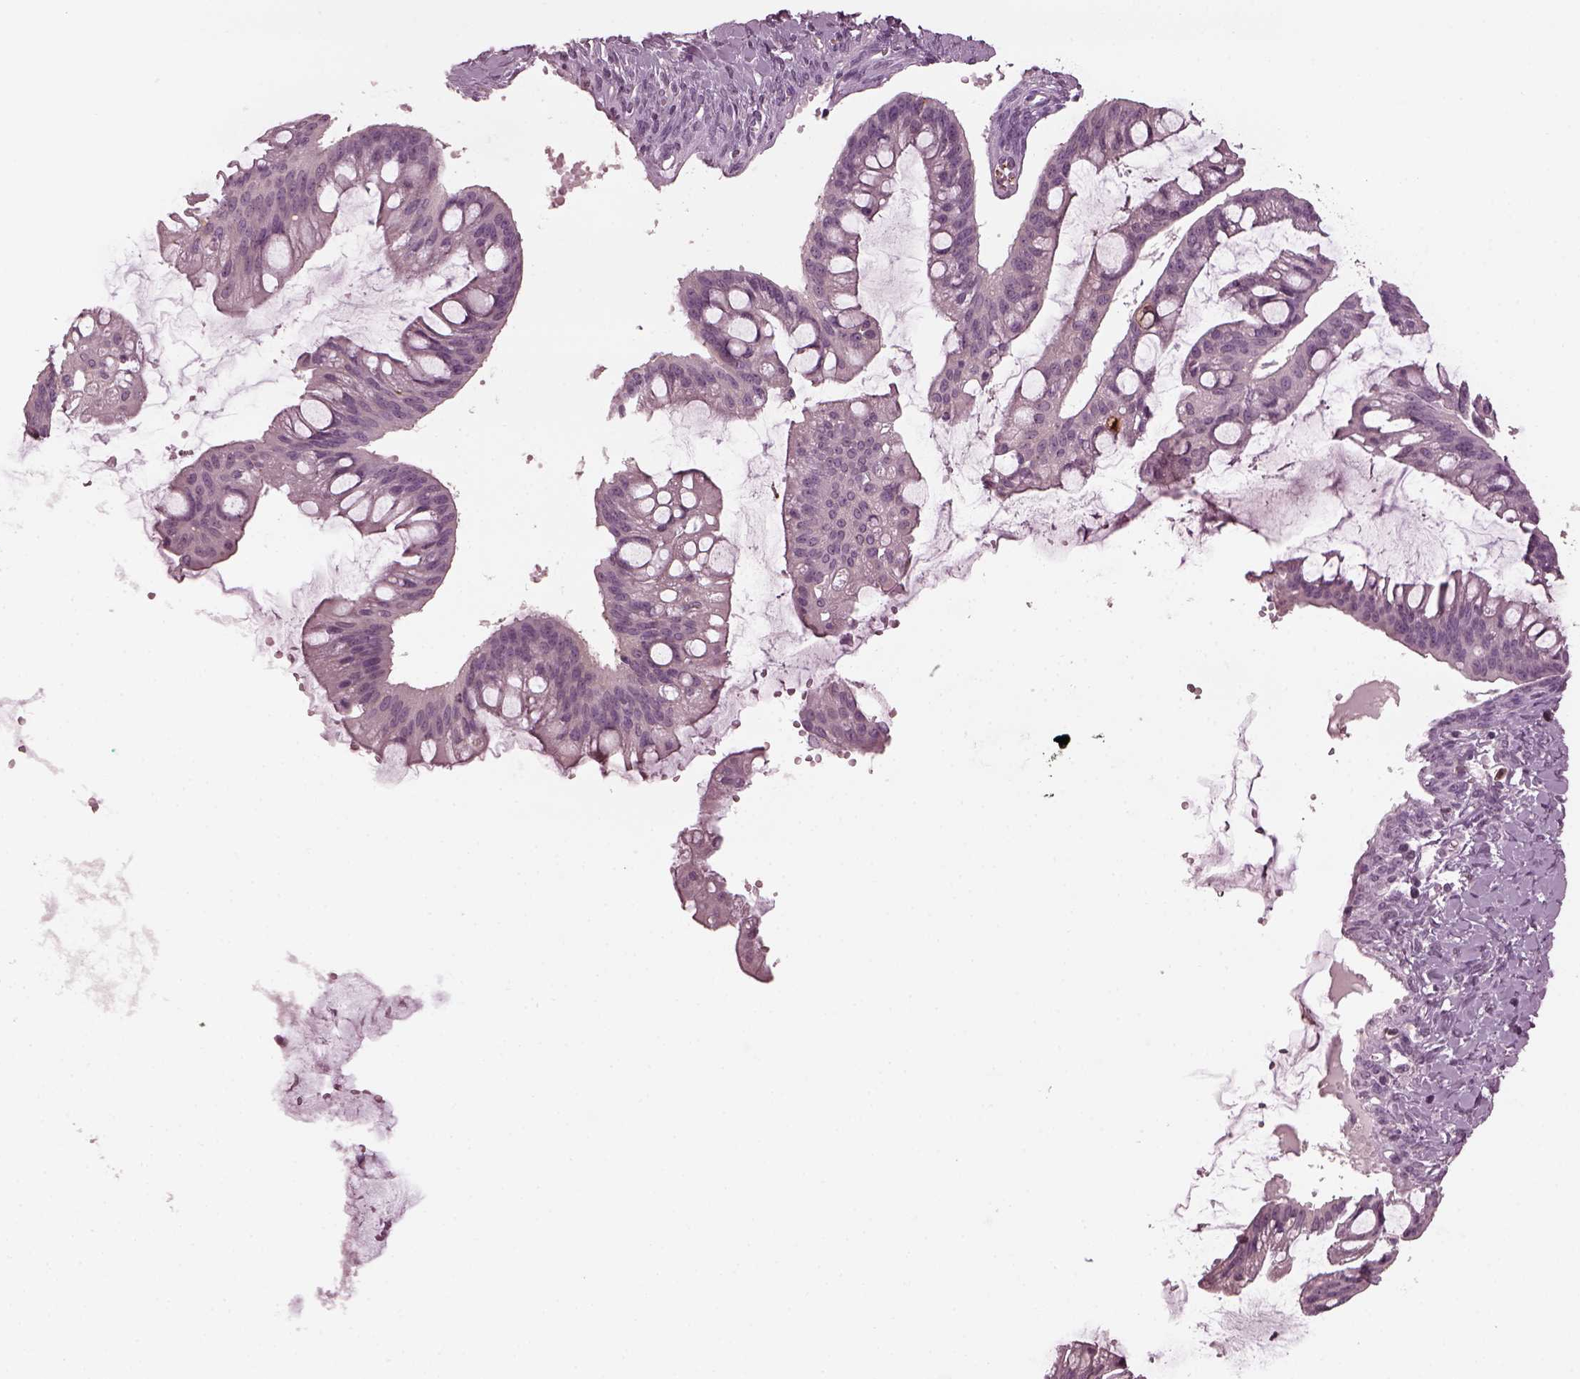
{"staining": {"intensity": "negative", "quantity": "none", "location": "none"}, "tissue": "ovarian cancer", "cell_type": "Tumor cells", "image_type": "cancer", "snomed": [{"axis": "morphology", "description": "Cystadenocarcinoma, mucinous, NOS"}, {"axis": "topography", "description": "Ovary"}], "caption": "IHC of mucinous cystadenocarcinoma (ovarian) displays no positivity in tumor cells.", "gene": "PSTPIP2", "patient": {"sex": "female", "age": 73}}